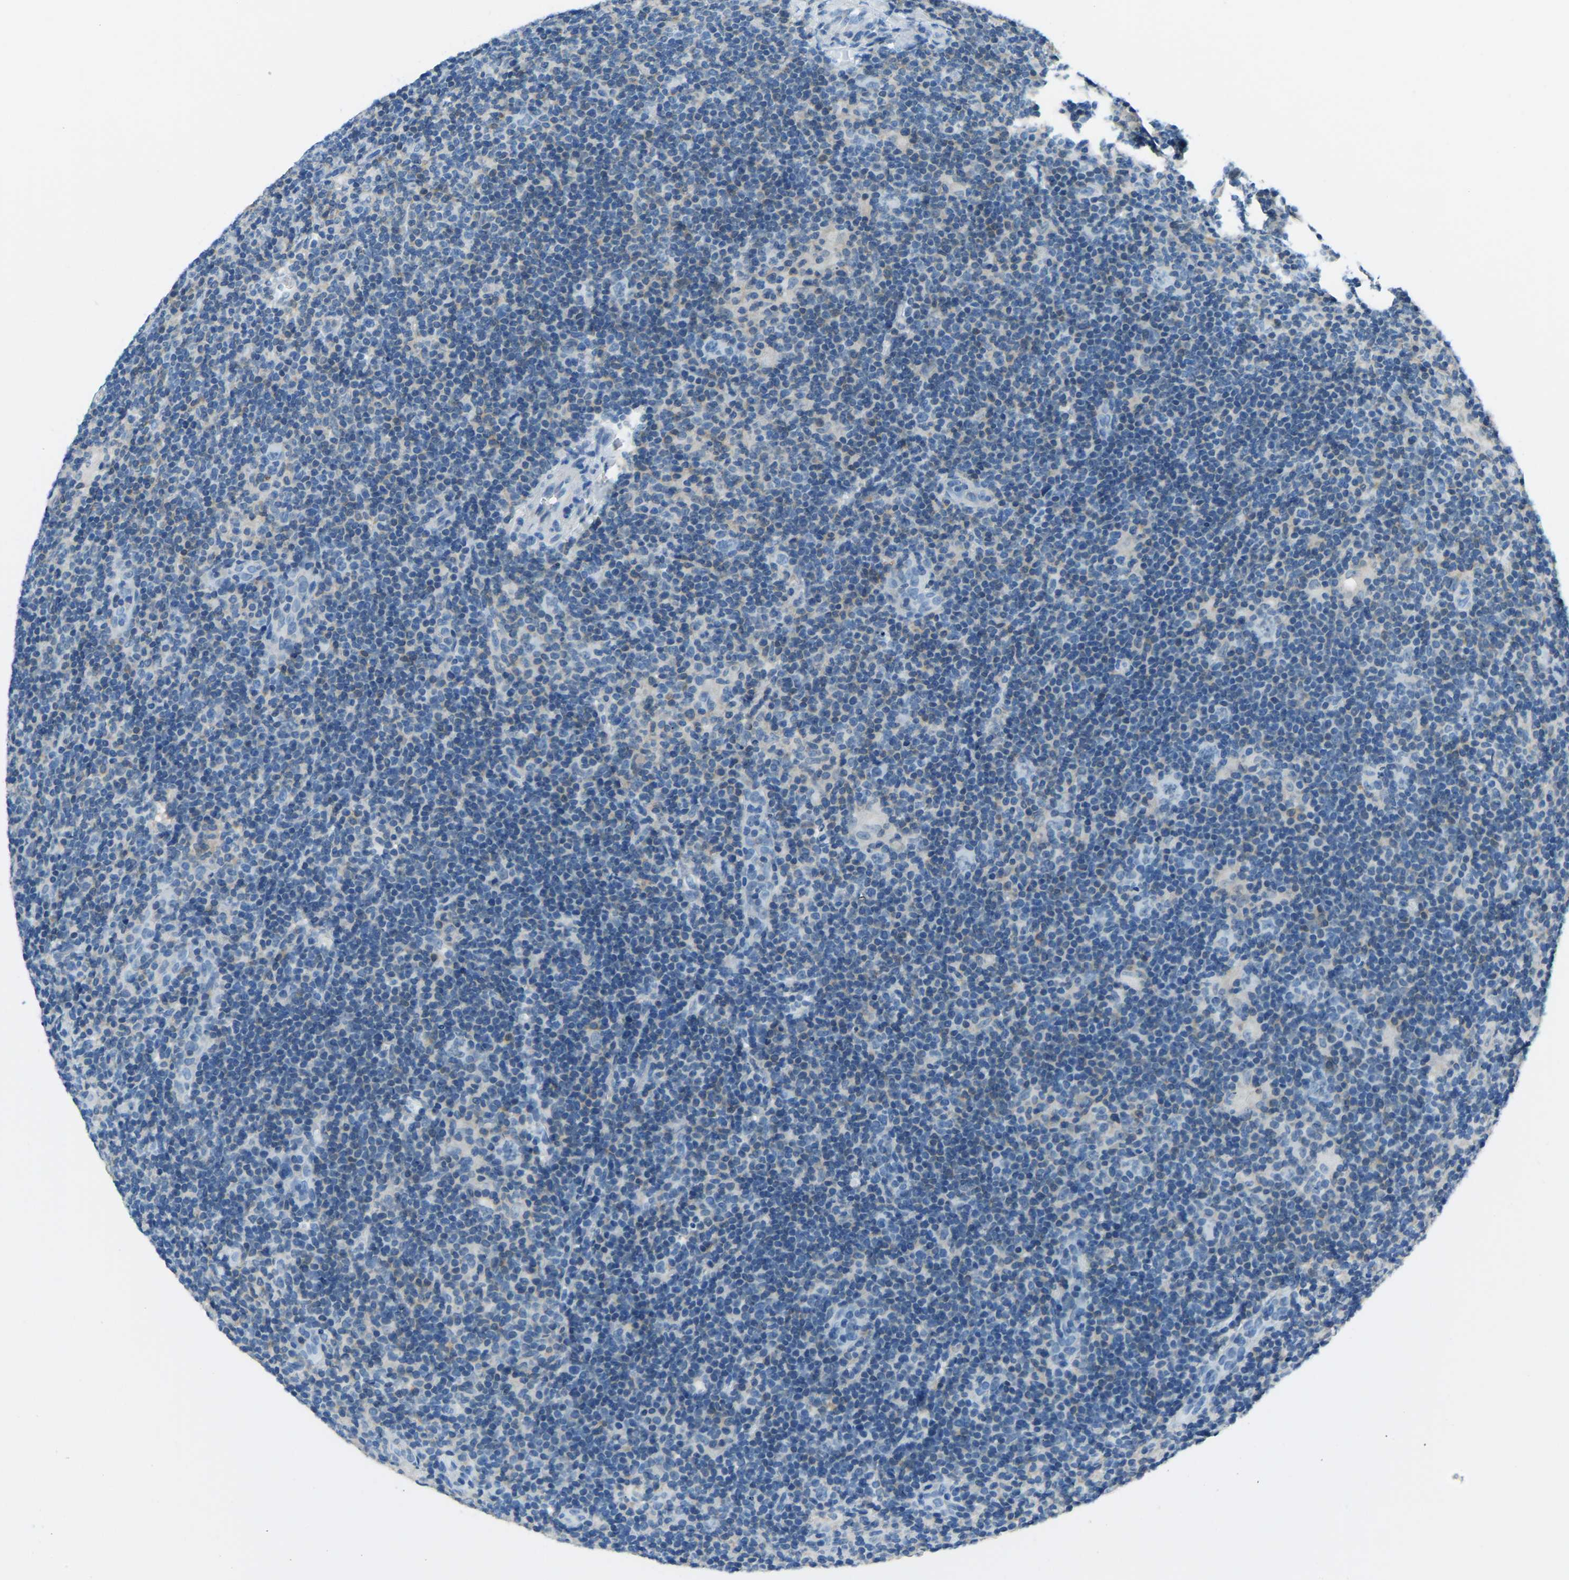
{"staining": {"intensity": "negative", "quantity": "none", "location": "none"}, "tissue": "lymphoma", "cell_type": "Tumor cells", "image_type": "cancer", "snomed": [{"axis": "morphology", "description": "Hodgkin's disease, NOS"}, {"axis": "topography", "description": "Lymph node"}], "caption": "This micrograph is of Hodgkin's disease stained with immunohistochemistry (IHC) to label a protein in brown with the nuclei are counter-stained blue. There is no expression in tumor cells.", "gene": "XIRP1", "patient": {"sex": "female", "age": 57}}